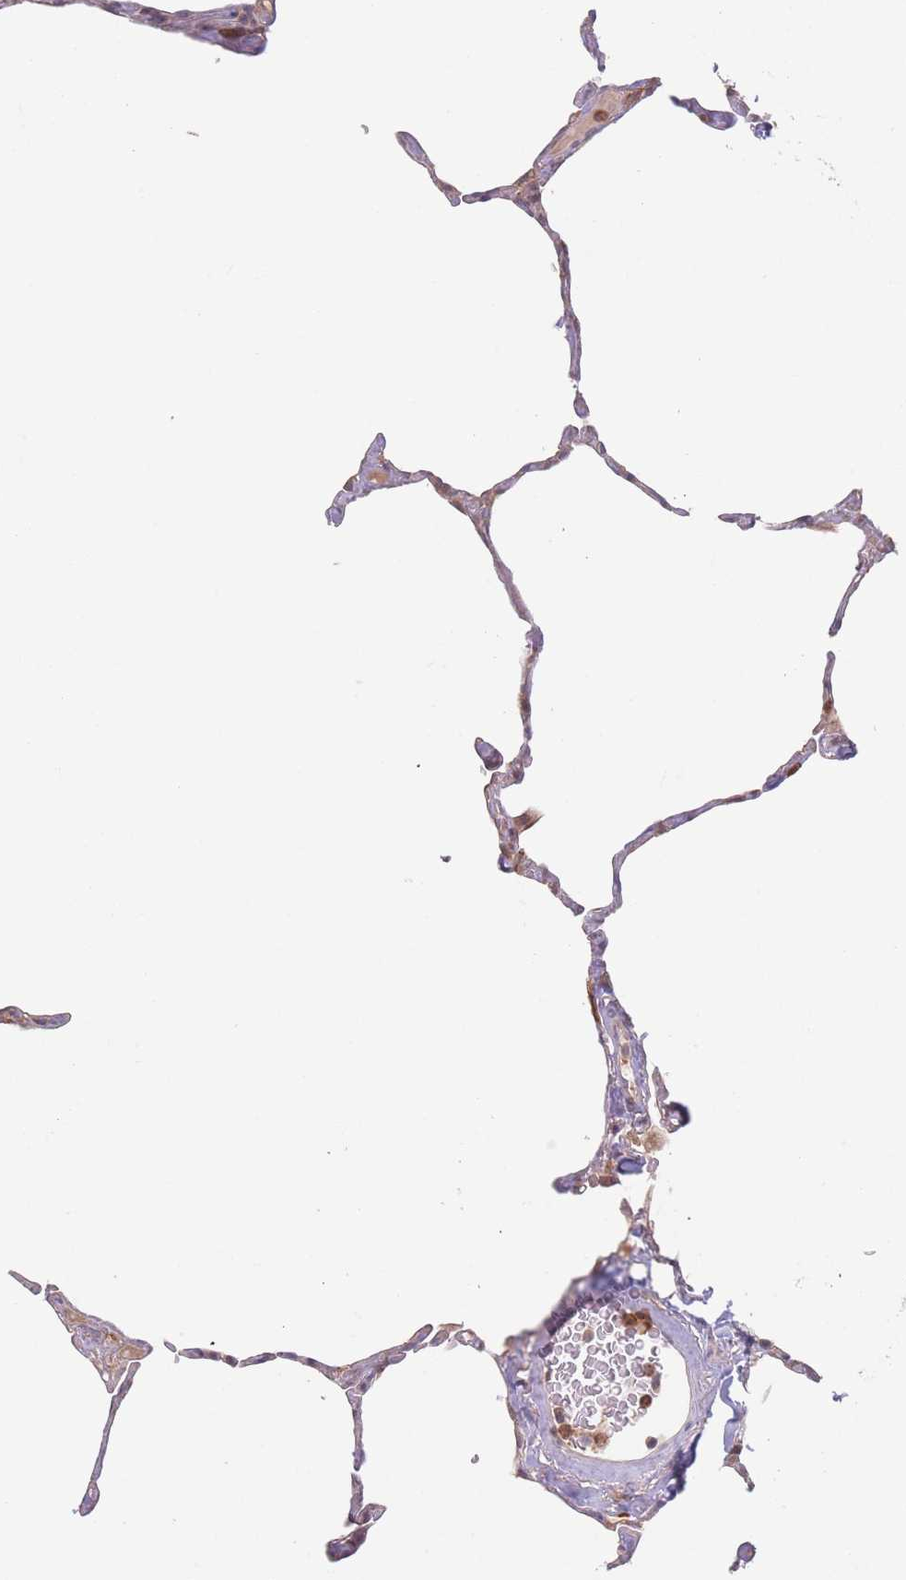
{"staining": {"intensity": "weak", "quantity": "<25%", "location": "cytoplasmic/membranous"}, "tissue": "lung", "cell_type": "Alveolar cells", "image_type": "normal", "snomed": [{"axis": "morphology", "description": "Normal tissue, NOS"}, {"axis": "topography", "description": "Lung"}], "caption": "High magnification brightfield microscopy of benign lung stained with DAB (brown) and counterstained with hematoxylin (blue): alveolar cells show no significant positivity. (Brightfield microscopy of DAB (3,3'-diaminobenzidine) immunohistochemistry (IHC) at high magnification).", "gene": "PPM1A", "patient": {"sex": "male", "age": 65}}